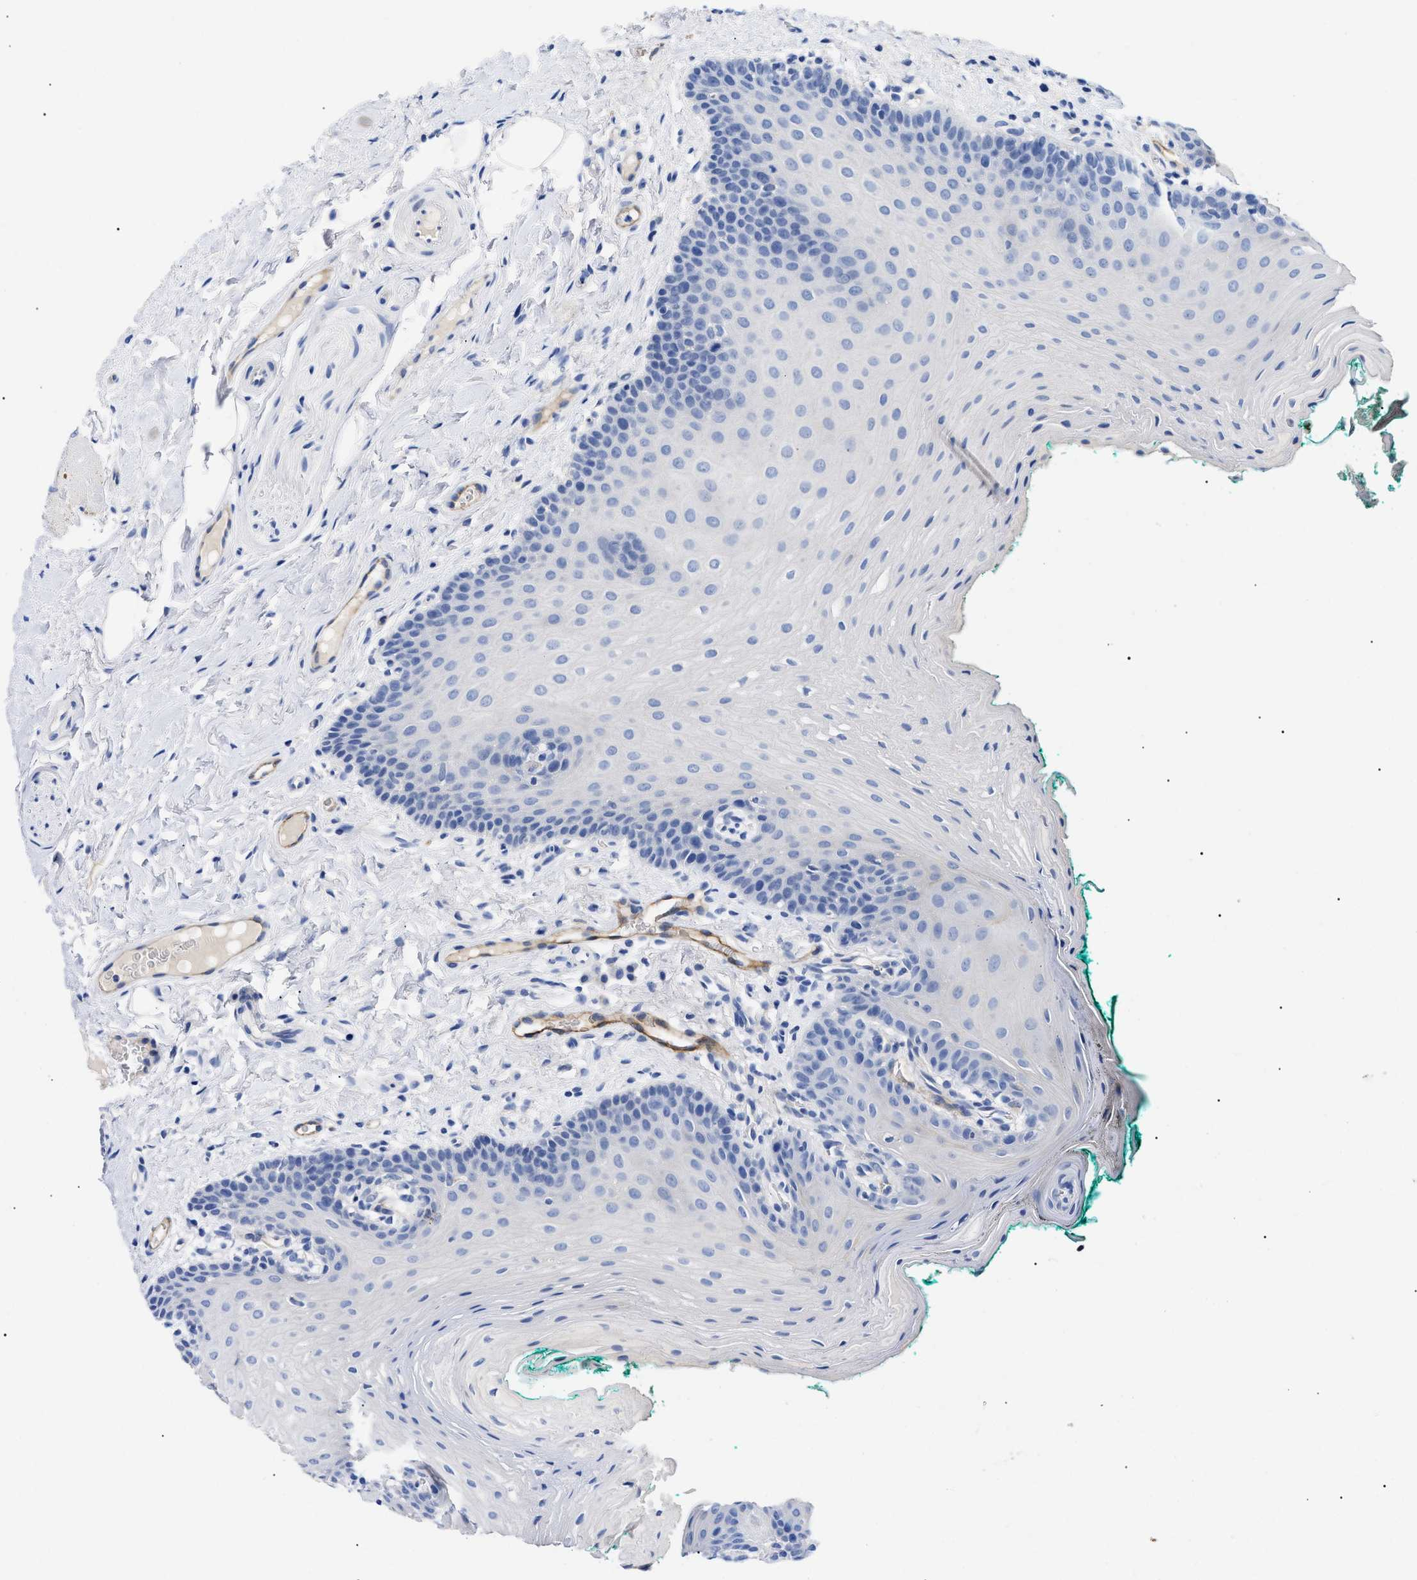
{"staining": {"intensity": "negative", "quantity": "none", "location": "none"}, "tissue": "oral mucosa", "cell_type": "Squamous epithelial cells", "image_type": "normal", "snomed": [{"axis": "morphology", "description": "Normal tissue, NOS"}, {"axis": "topography", "description": "Oral tissue"}], "caption": "High power microscopy image of an IHC histopathology image of unremarkable oral mucosa, revealing no significant expression in squamous epithelial cells.", "gene": "ACKR1", "patient": {"sex": "male", "age": 58}}